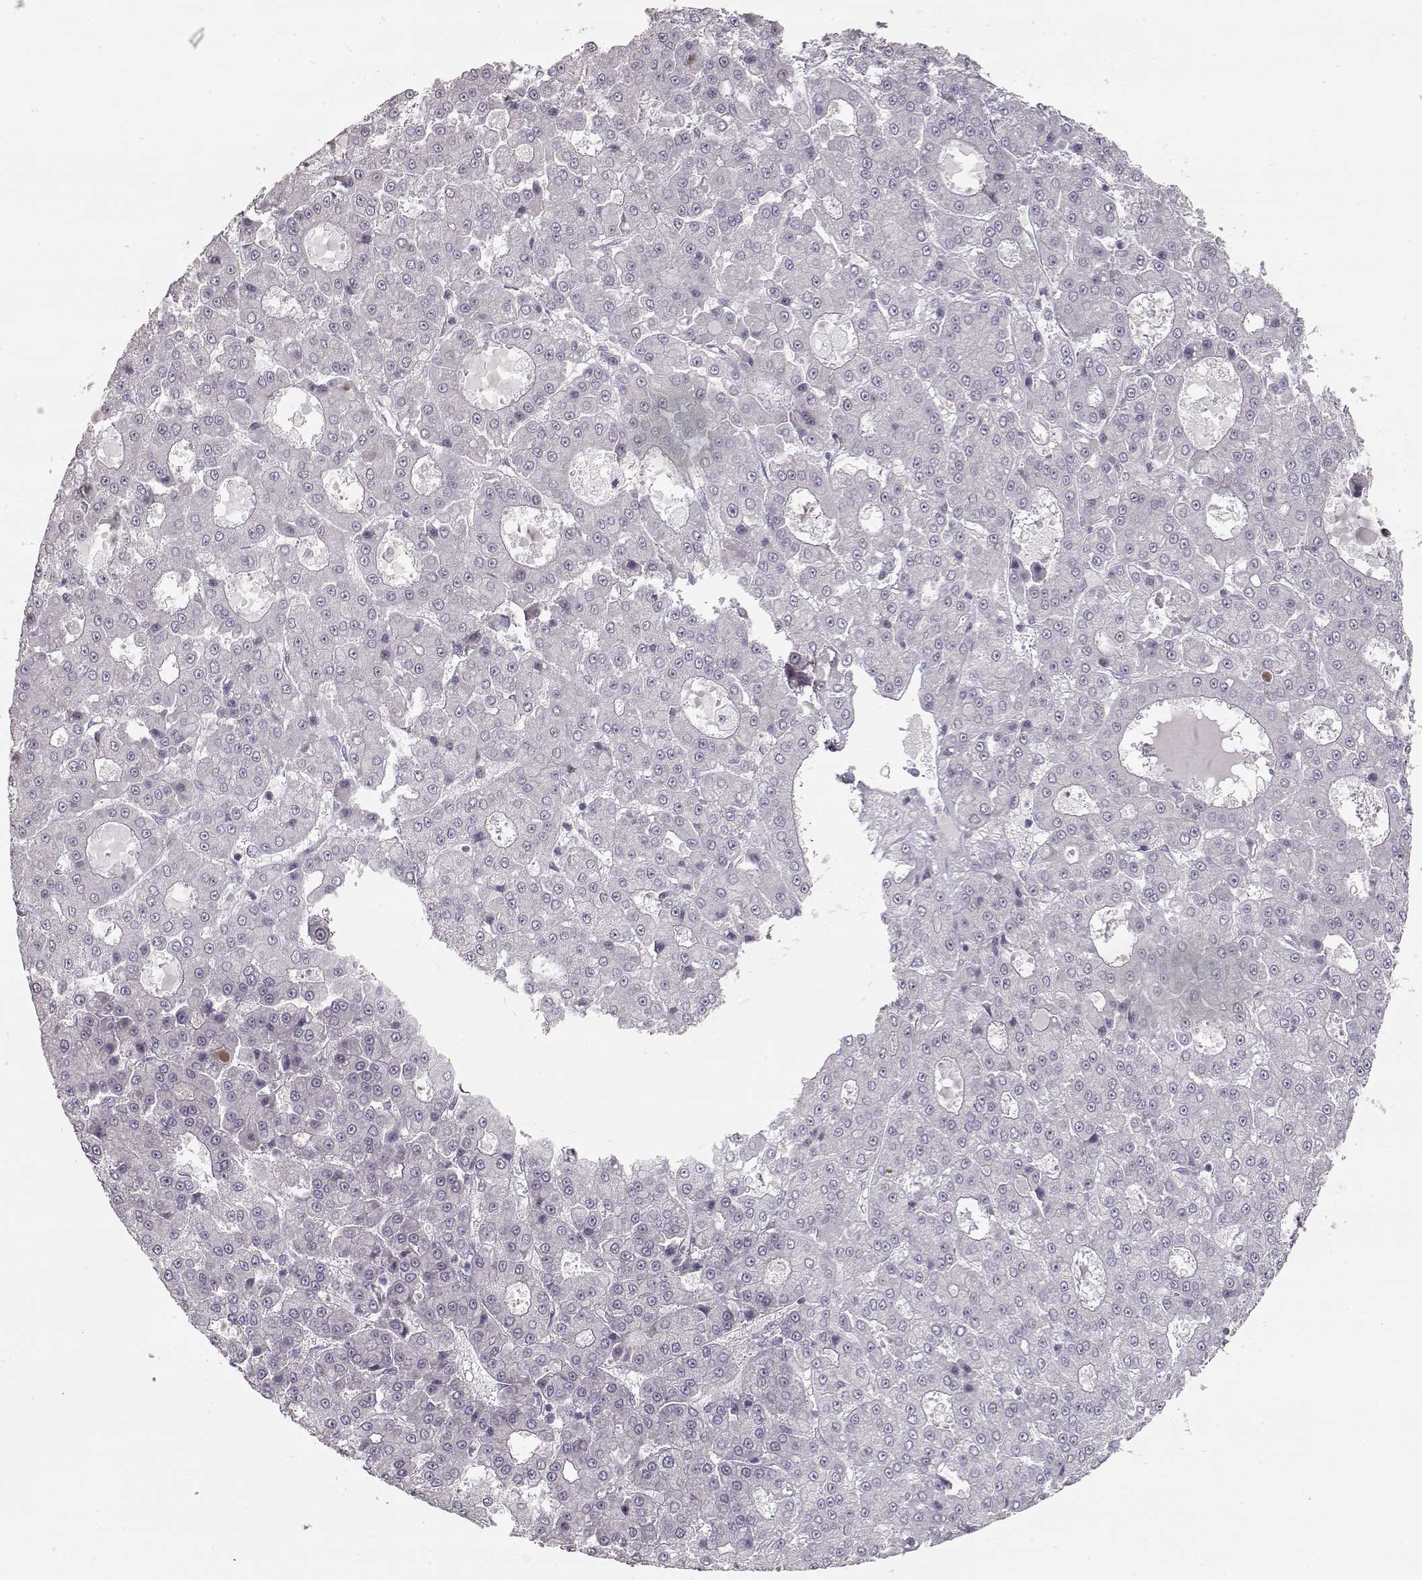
{"staining": {"intensity": "negative", "quantity": "none", "location": "none"}, "tissue": "liver cancer", "cell_type": "Tumor cells", "image_type": "cancer", "snomed": [{"axis": "morphology", "description": "Carcinoma, Hepatocellular, NOS"}, {"axis": "topography", "description": "Liver"}], "caption": "Tumor cells show no significant protein staining in liver cancer (hepatocellular carcinoma). (Brightfield microscopy of DAB (3,3'-diaminobenzidine) IHC at high magnification).", "gene": "S100B", "patient": {"sex": "male", "age": 70}}